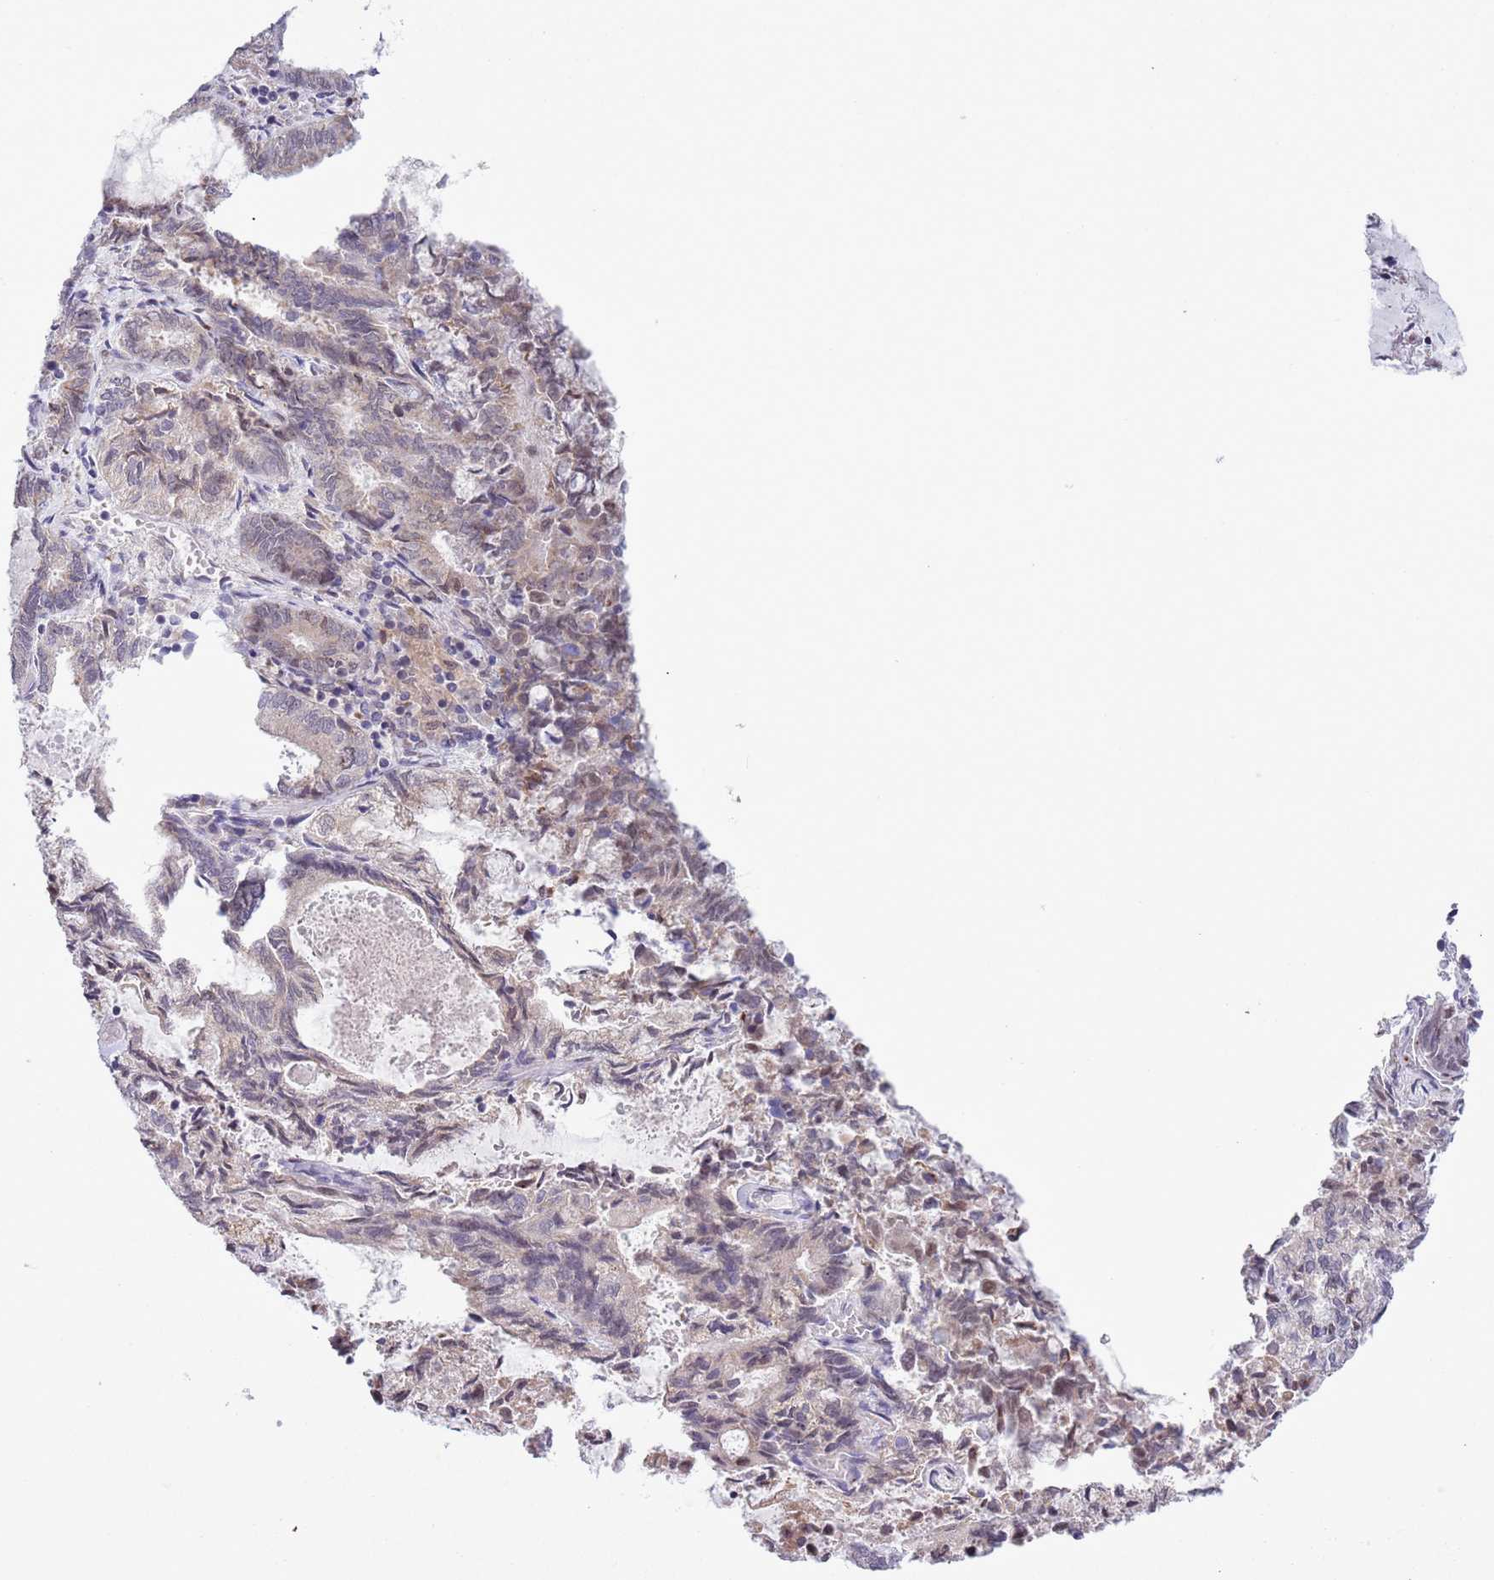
{"staining": {"intensity": "weak", "quantity": "25%-75%", "location": "cytoplasmic/membranous,nuclear"}, "tissue": "endometrial cancer", "cell_type": "Tumor cells", "image_type": "cancer", "snomed": [{"axis": "morphology", "description": "Adenocarcinoma, NOS"}, {"axis": "topography", "description": "Endometrium"}], "caption": "Immunohistochemistry (IHC) histopathology image of neoplastic tissue: endometrial cancer (adenocarcinoma) stained using immunohistochemistry (IHC) exhibits low levels of weak protein expression localized specifically in the cytoplasmic/membranous and nuclear of tumor cells, appearing as a cytoplasmic/membranous and nuclear brown color.", "gene": "ZNF576", "patient": {"sex": "female", "age": 80}}